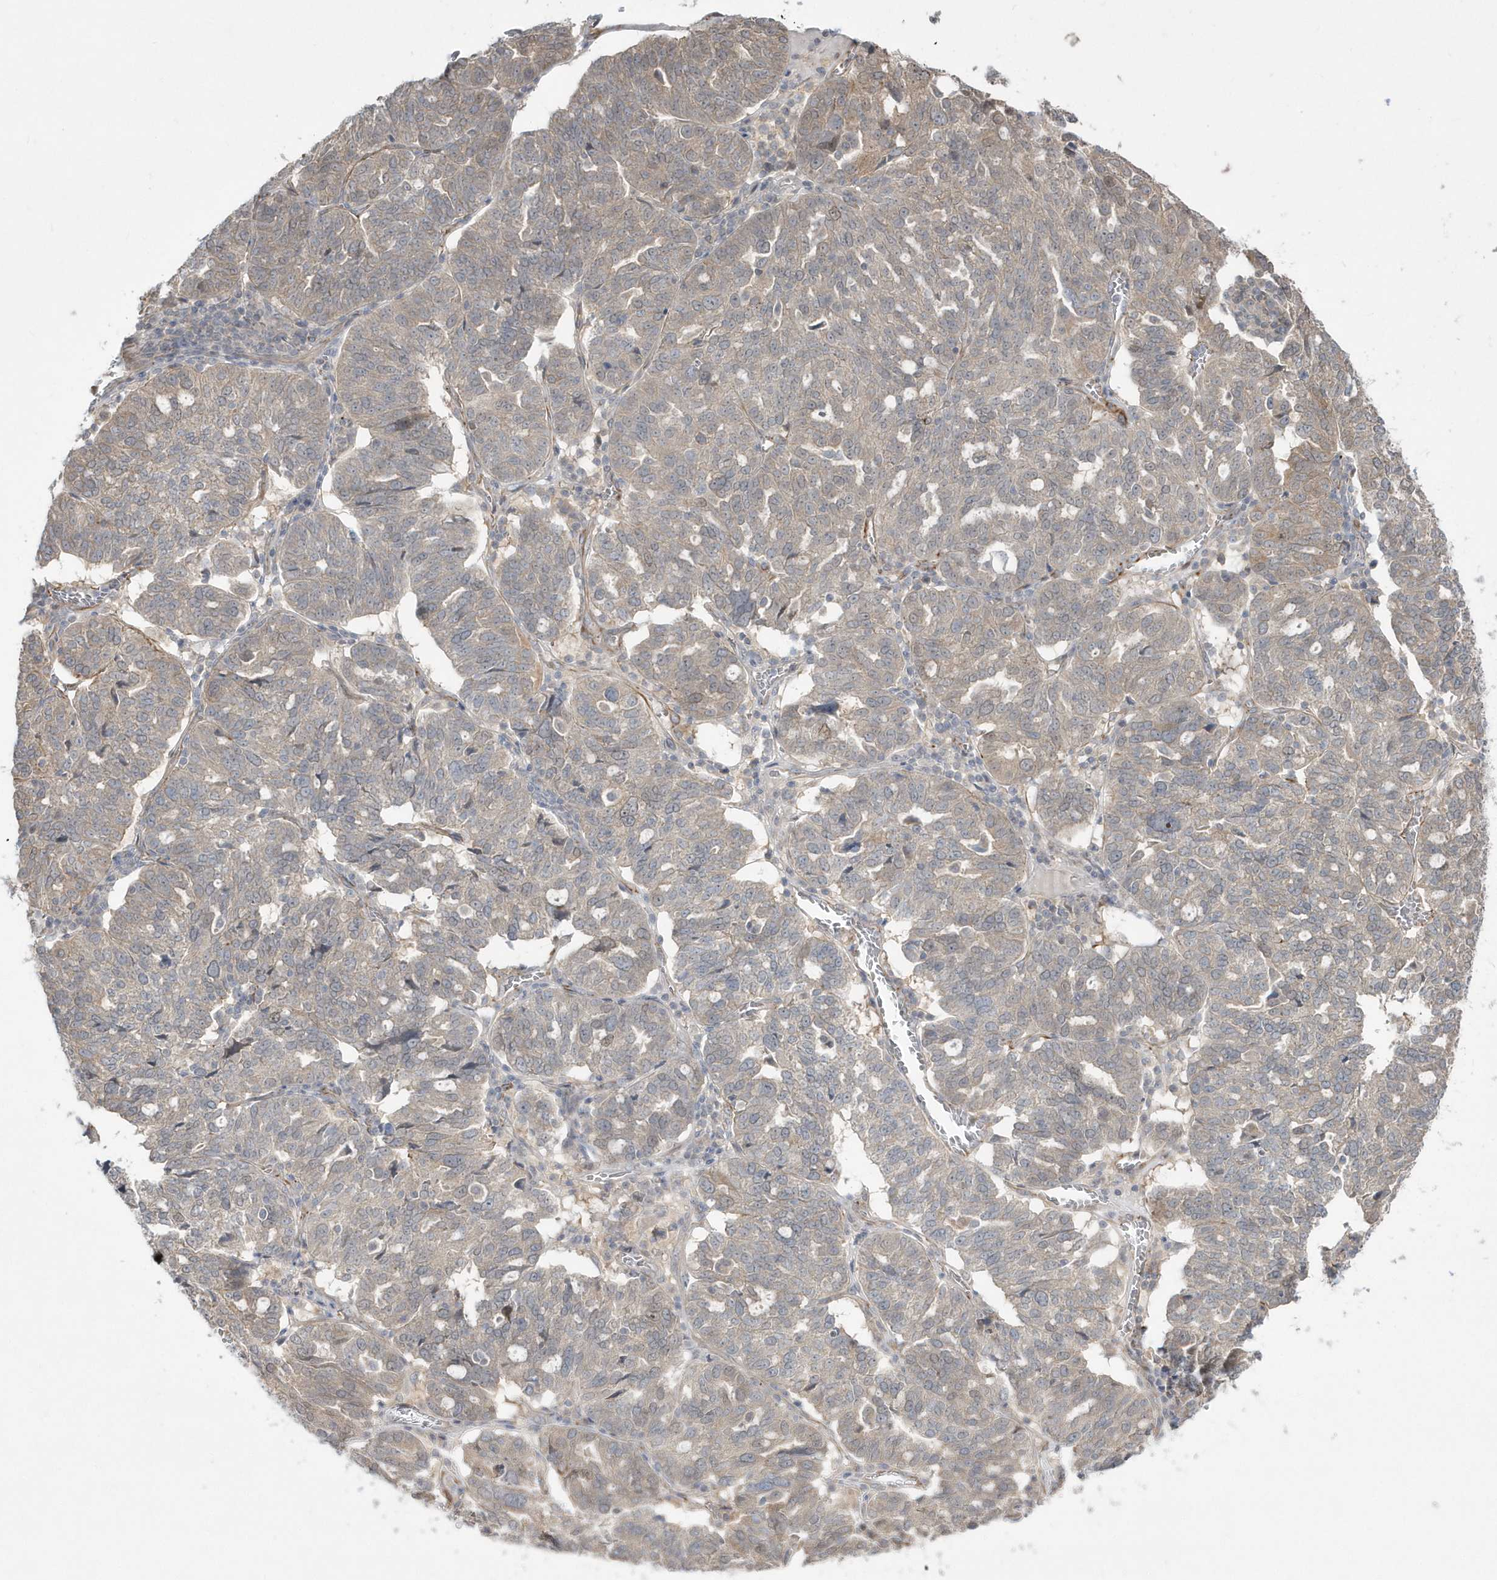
{"staining": {"intensity": "weak", "quantity": "25%-75%", "location": "cytoplasmic/membranous"}, "tissue": "ovarian cancer", "cell_type": "Tumor cells", "image_type": "cancer", "snomed": [{"axis": "morphology", "description": "Cystadenocarcinoma, serous, NOS"}, {"axis": "topography", "description": "Ovary"}], "caption": "The micrograph reveals a brown stain indicating the presence of a protein in the cytoplasmic/membranous of tumor cells in ovarian serous cystadenocarcinoma. (Brightfield microscopy of DAB IHC at high magnification).", "gene": "DHX57", "patient": {"sex": "female", "age": 59}}